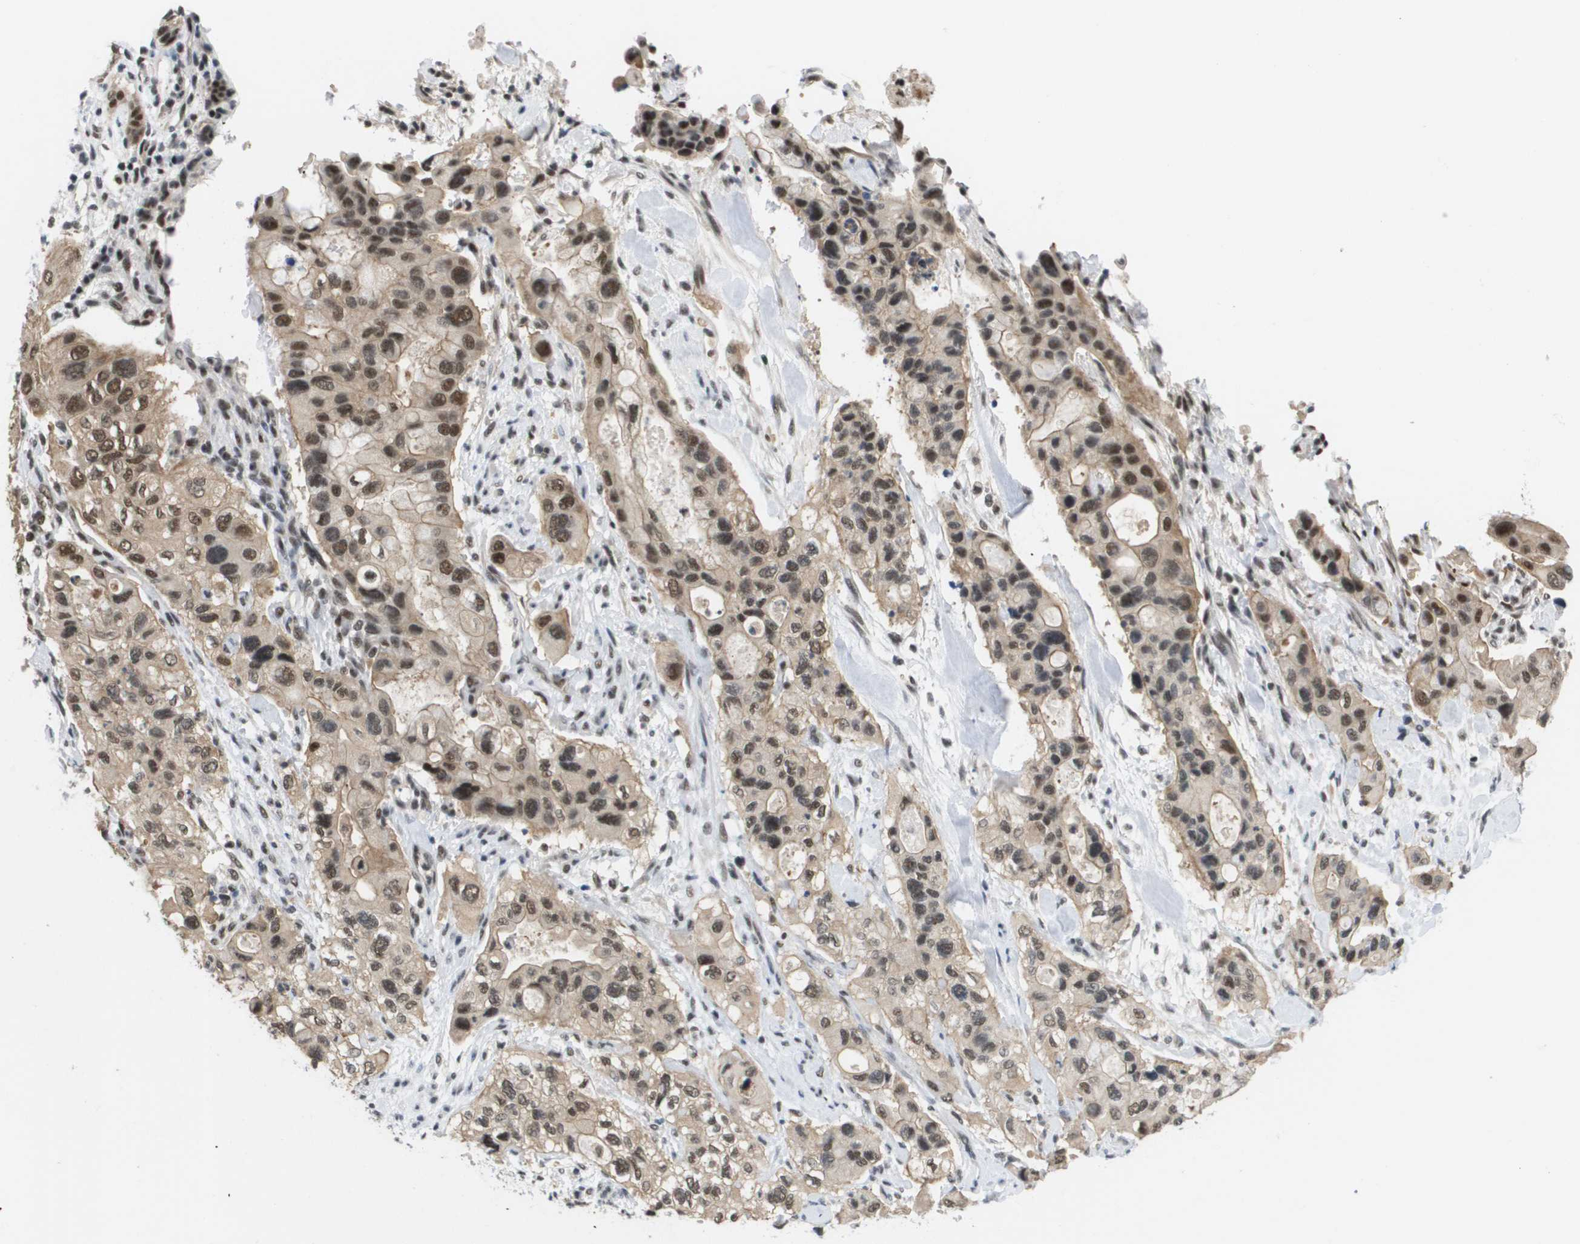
{"staining": {"intensity": "moderate", "quantity": ">75%", "location": "nuclear"}, "tissue": "pancreatic cancer", "cell_type": "Tumor cells", "image_type": "cancer", "snomed": [{"axis": "morphology", "description": "Adenocarcinoma, NOS"}, {"axis": "topography", "description": "Pancreas"}], "caption": "Immunohistochemical staining of human adenocarcinoma (pancreatic) reveals medium levels of moderate nuclear protein positivity in about >75% of tumor cells. (Brightfield microscopy of DAB IHC at high magnification).", "gene": "ISY1", "patient": {"sex": "female", "age": 56}}